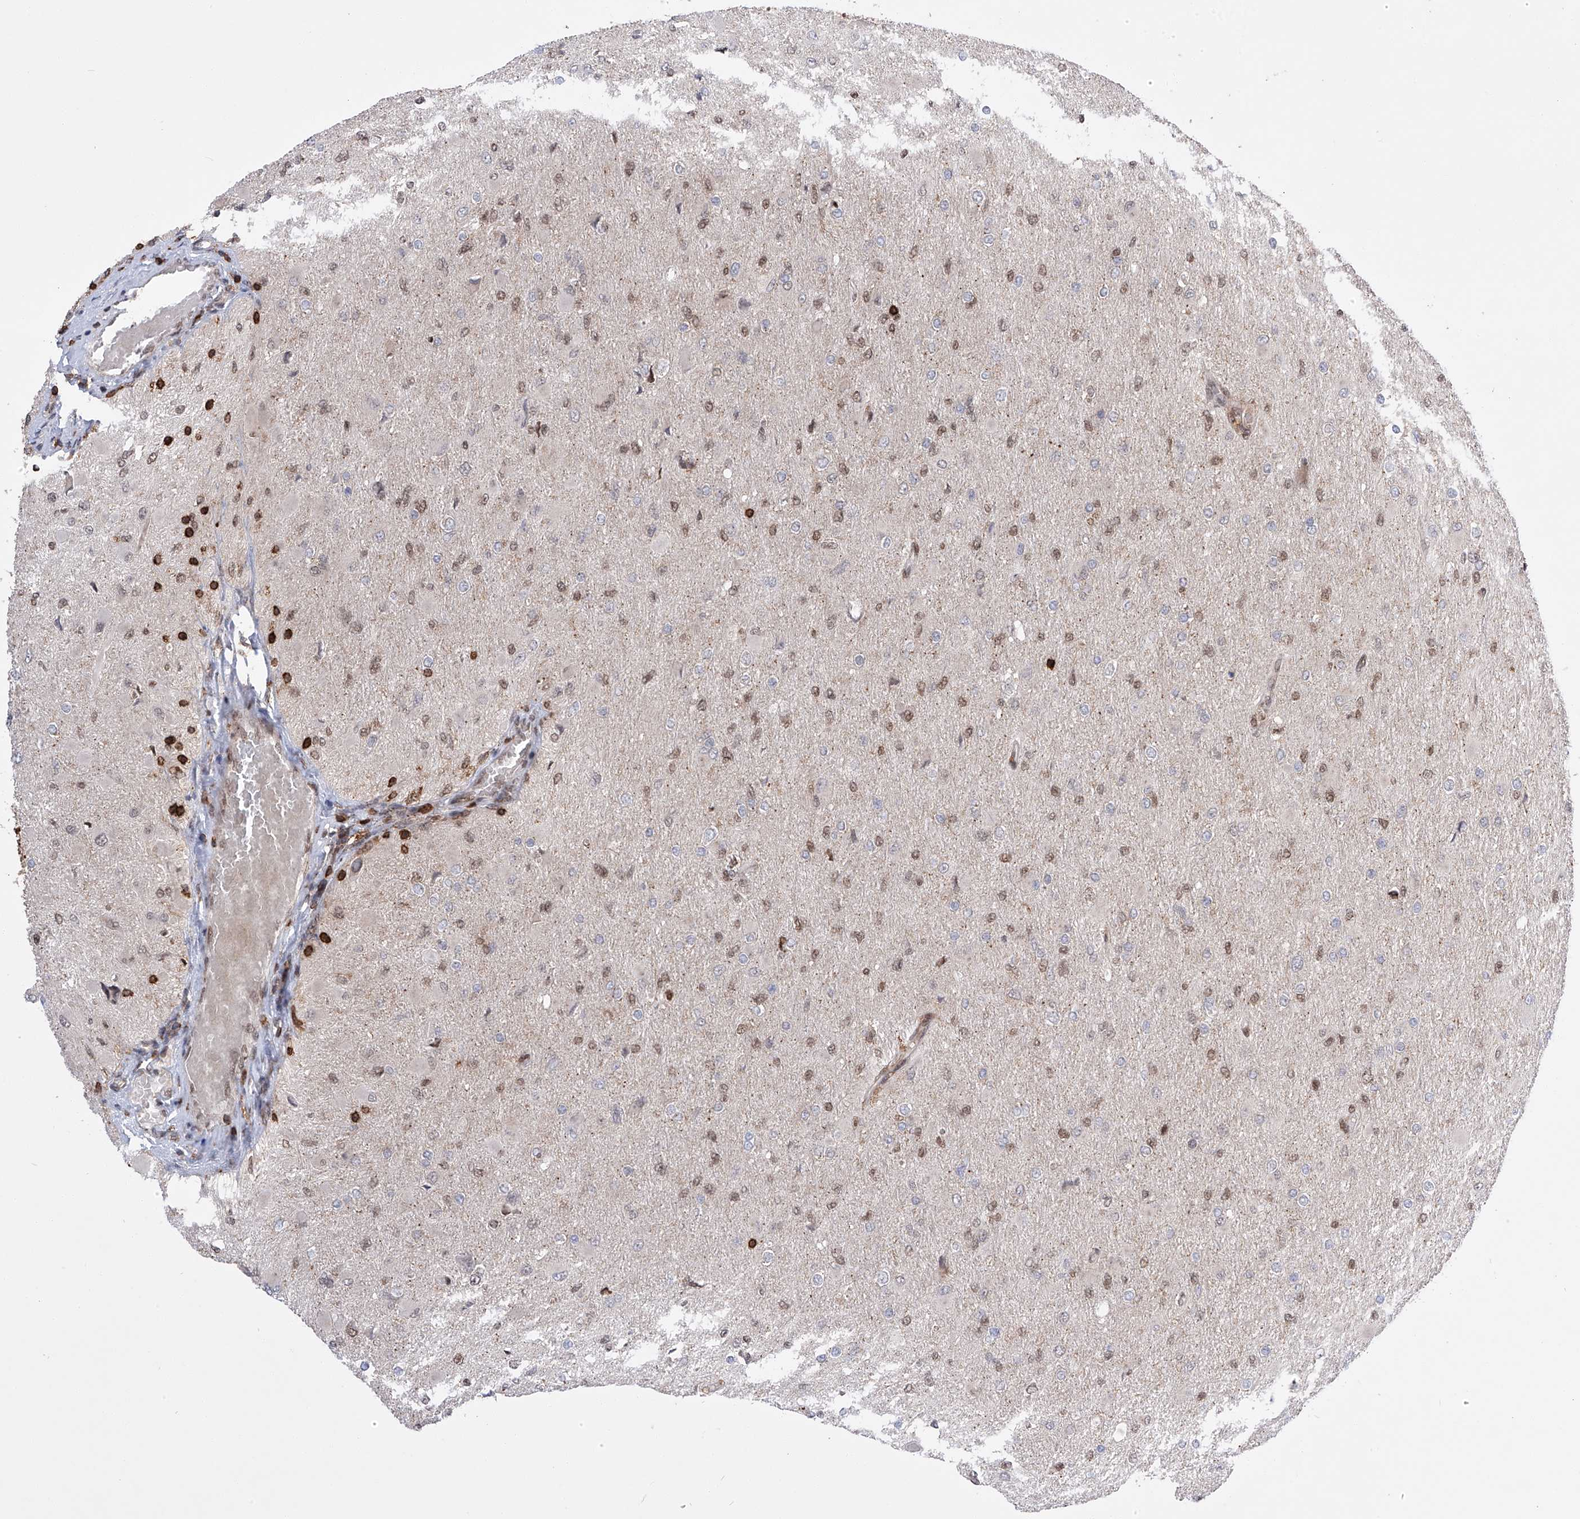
{"staining": {"intensity": "weak", "quantity": "25%-75%", "location": "nuclear"}, "tissue": "glioma", "cell_type": "Tumor cells", "image_type": "cancer", "snomed": [{"axis": "morphology", "description": "Glioma, malignant, High grade"}, {"axis": "topography", "description": "Cerebral cortex"}], "caption": "Glioma stained with IHC displays weak nuclear expression in about 25%-75% of tumor cells.", "gene": "ZNF280D", "patient": {"sex": "female", "age": 36}}